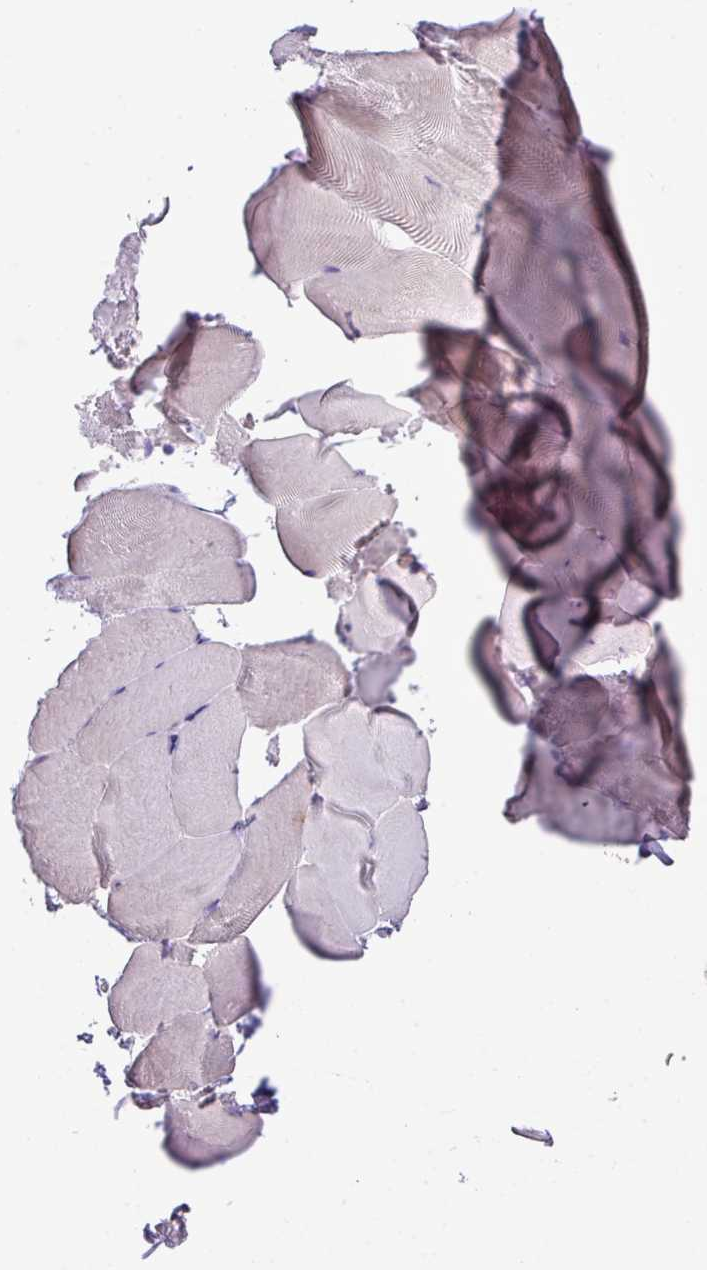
{"staining": {"intensity": "negative", "quantity": "none", "location": "none"}, "tissue": "skeletal muscle", "cell_type": "Myocytes", "image_type": "normal", "snomed": [{"axis": "morphology", "description": "Normal tissue, NOS"}, {"axis": "topography", "description": "Skeletal muscle"}], "caption": "A photomicrograph of human skeletal muscle is negative for staining in myocytes.", "gene": "IRGC", "patient": {"sex": "female", "age": 64}}